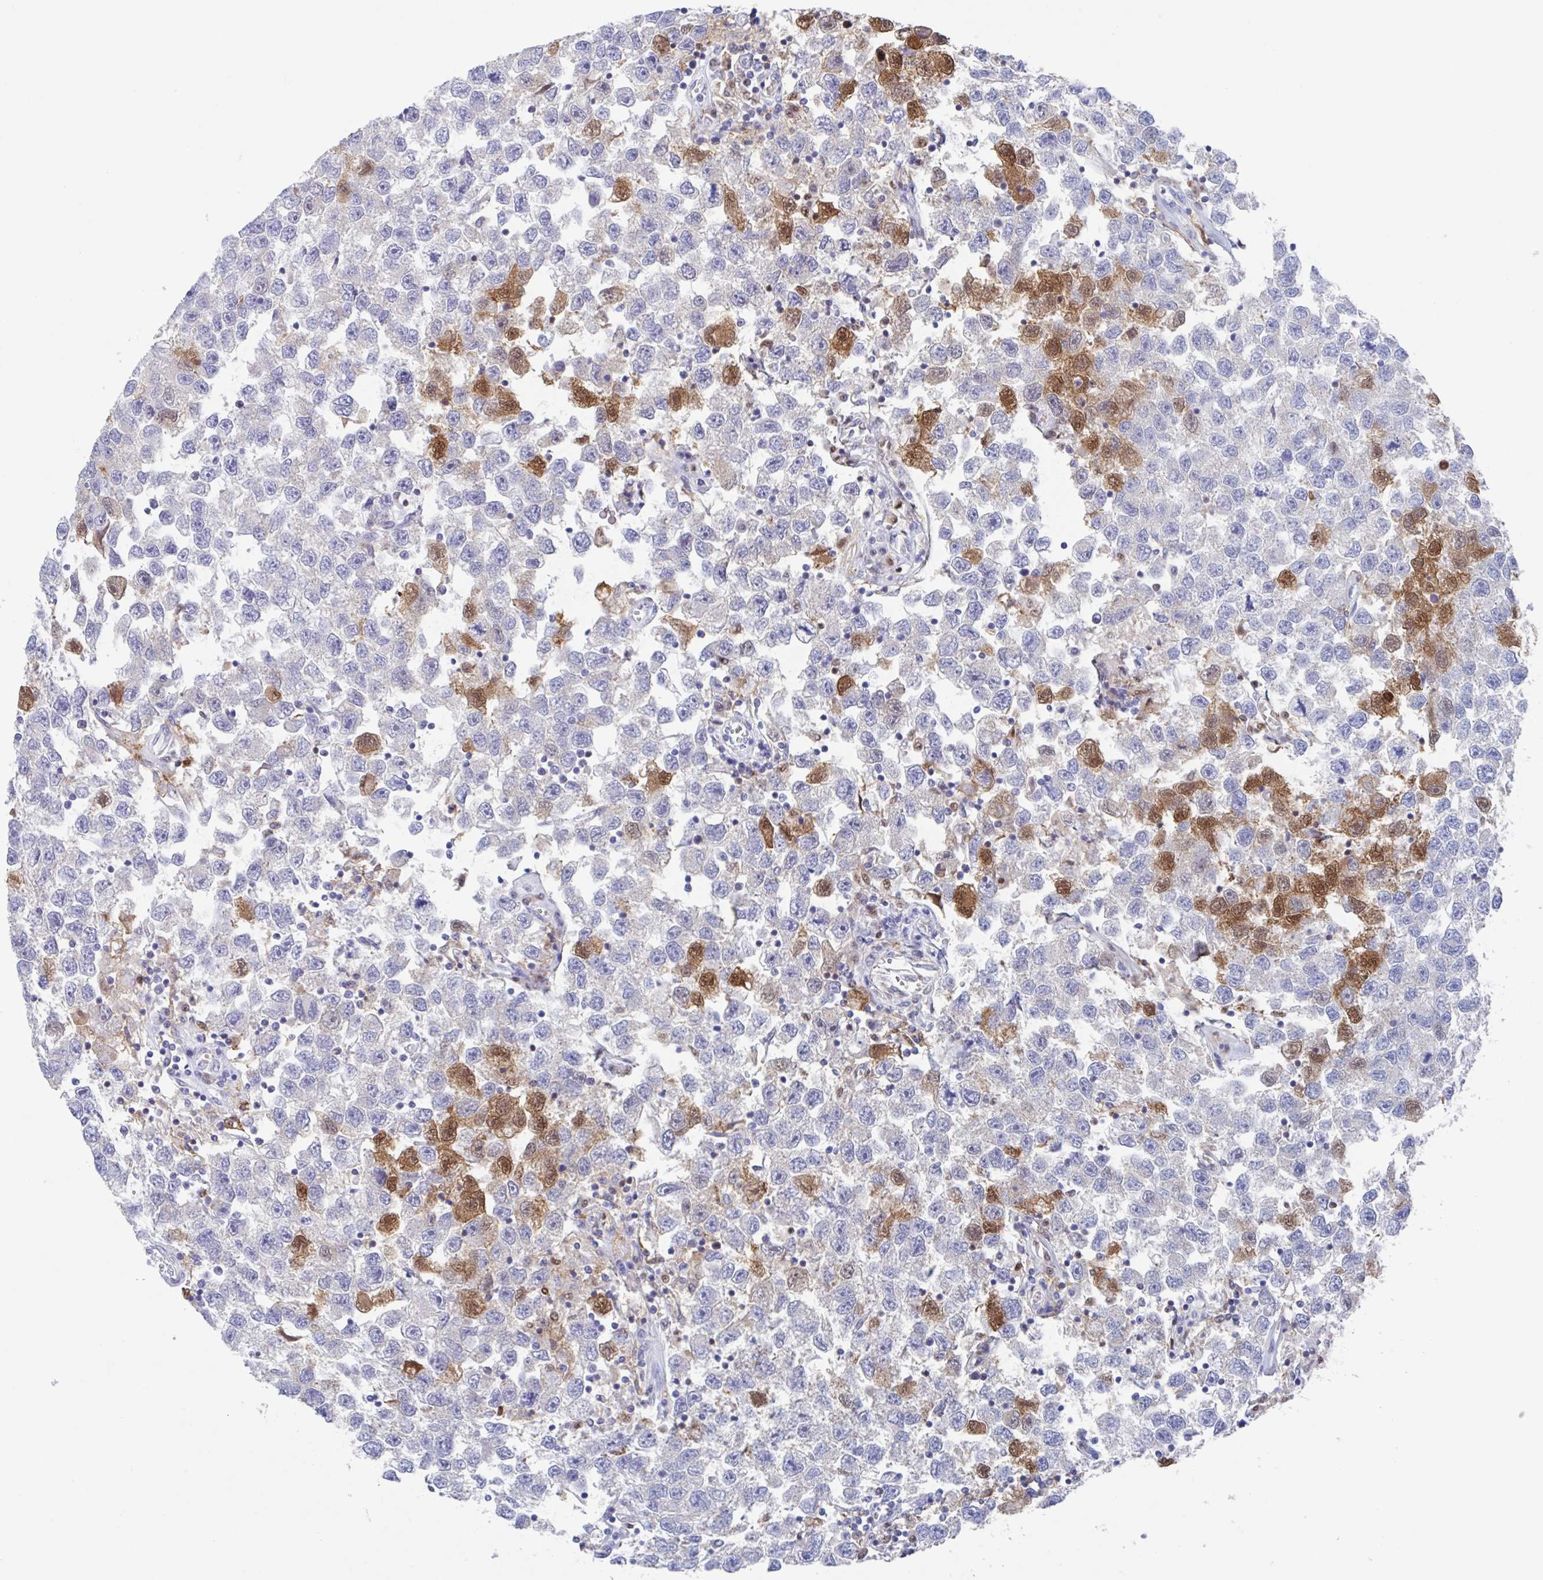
{"staining": {"intensity": "moderate", "quantity": "<25%", "location": "cytoplasmic/membranous,nuclear"}, "tissue": "testis cancer", "cell_type": "Tumor cells", "image_type": "cancer", "snomed": [{"axis": "morphology", "description": "Seminoma, NOS"}, {"axis": "topography", "description": "Testis"}], "caption": "Testis seminoma stained with DAB (3,3'-diaminobenzidine) immunohistochemistry demonstrates low levels of moderate cytoplasmic/membranous and nuclear positivity in about <25% of tumor cells. (Stains: DAB in brown, nuclei in blue, Microscopy: brightfield microscopy at high magnification).", "gene": "FCGR3A", "patient": {"sex": "male", "age": 26}}